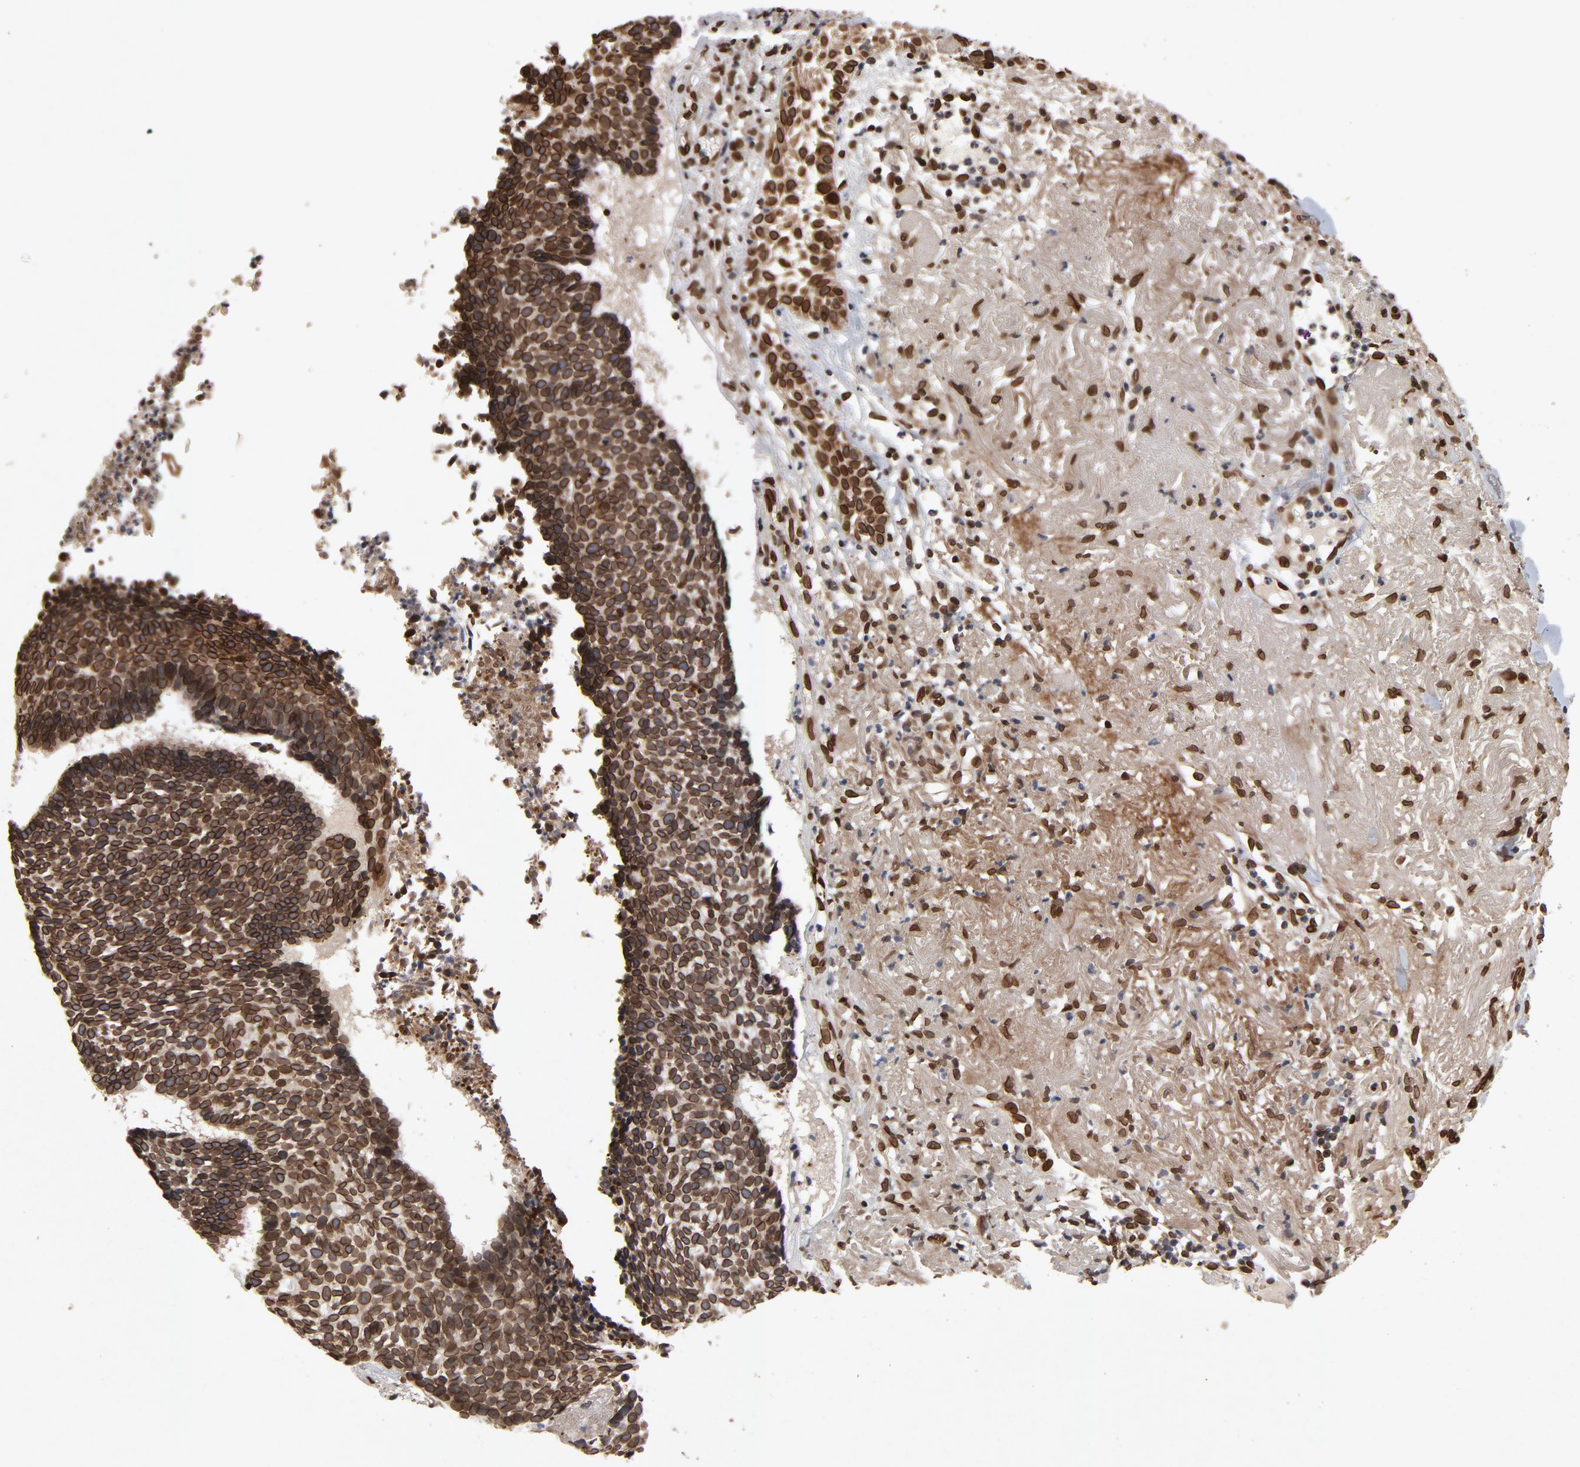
{"staining": {"intensity": "strong", "quantity": ">75%", "location": "cytoplasmic/membranous,nuclear"}, "tissue": "skin cancer", "cell_type": "Tumor cells", "image_type": "cancer", "snomed": [{"axis": "morphology", "description": "Basal cell carcinoma"}, {"axis": "topography", "description": "Skin"}], "caption": "A photomicrograph of skin basal cell carcinoma stained for a protein demonstrates strong cytoplasmic/membranous and nuclear brown staining in tumor cells.", "gene": "LMNA", "patient": {"sex": "female", "age": 87}}